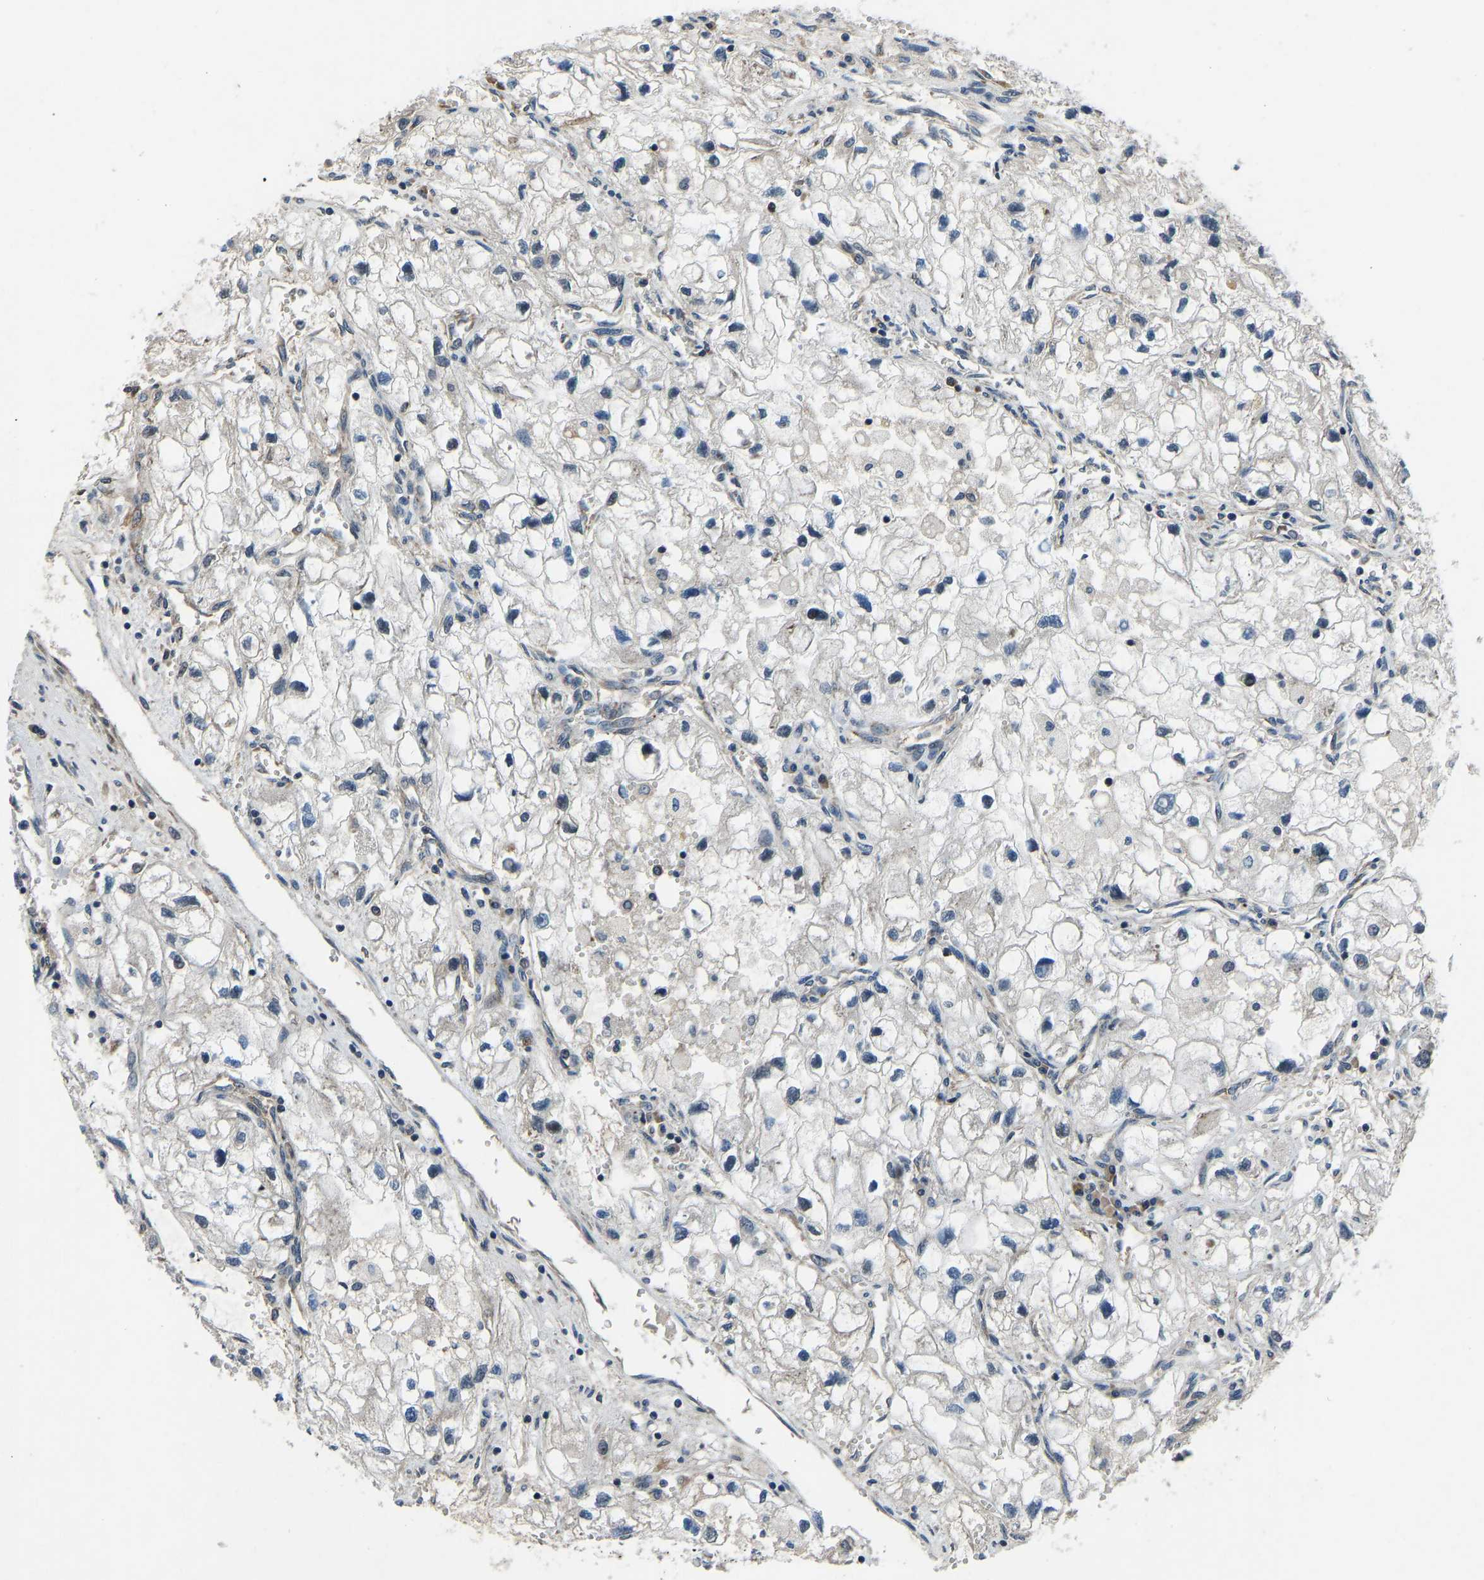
{"staining": {"intensity": "negative", "quantity": "none", "location": "none"}, "tissue": "renal cancer", "cell_type": "Tumor cells", "image_type": "cancer", "snomed": [{"axis": "morphology", "description": "Adenocarcinoma, NOS"}, {"axis": "topography", "description": "Kidney"}], "caption": "This is a image of immunohistochemistry (IHC) staining of renal cancer, which shows no positivity in tumor cells.", "gene": "RLIM", "patient": {"sex": "female", "age": 70}}